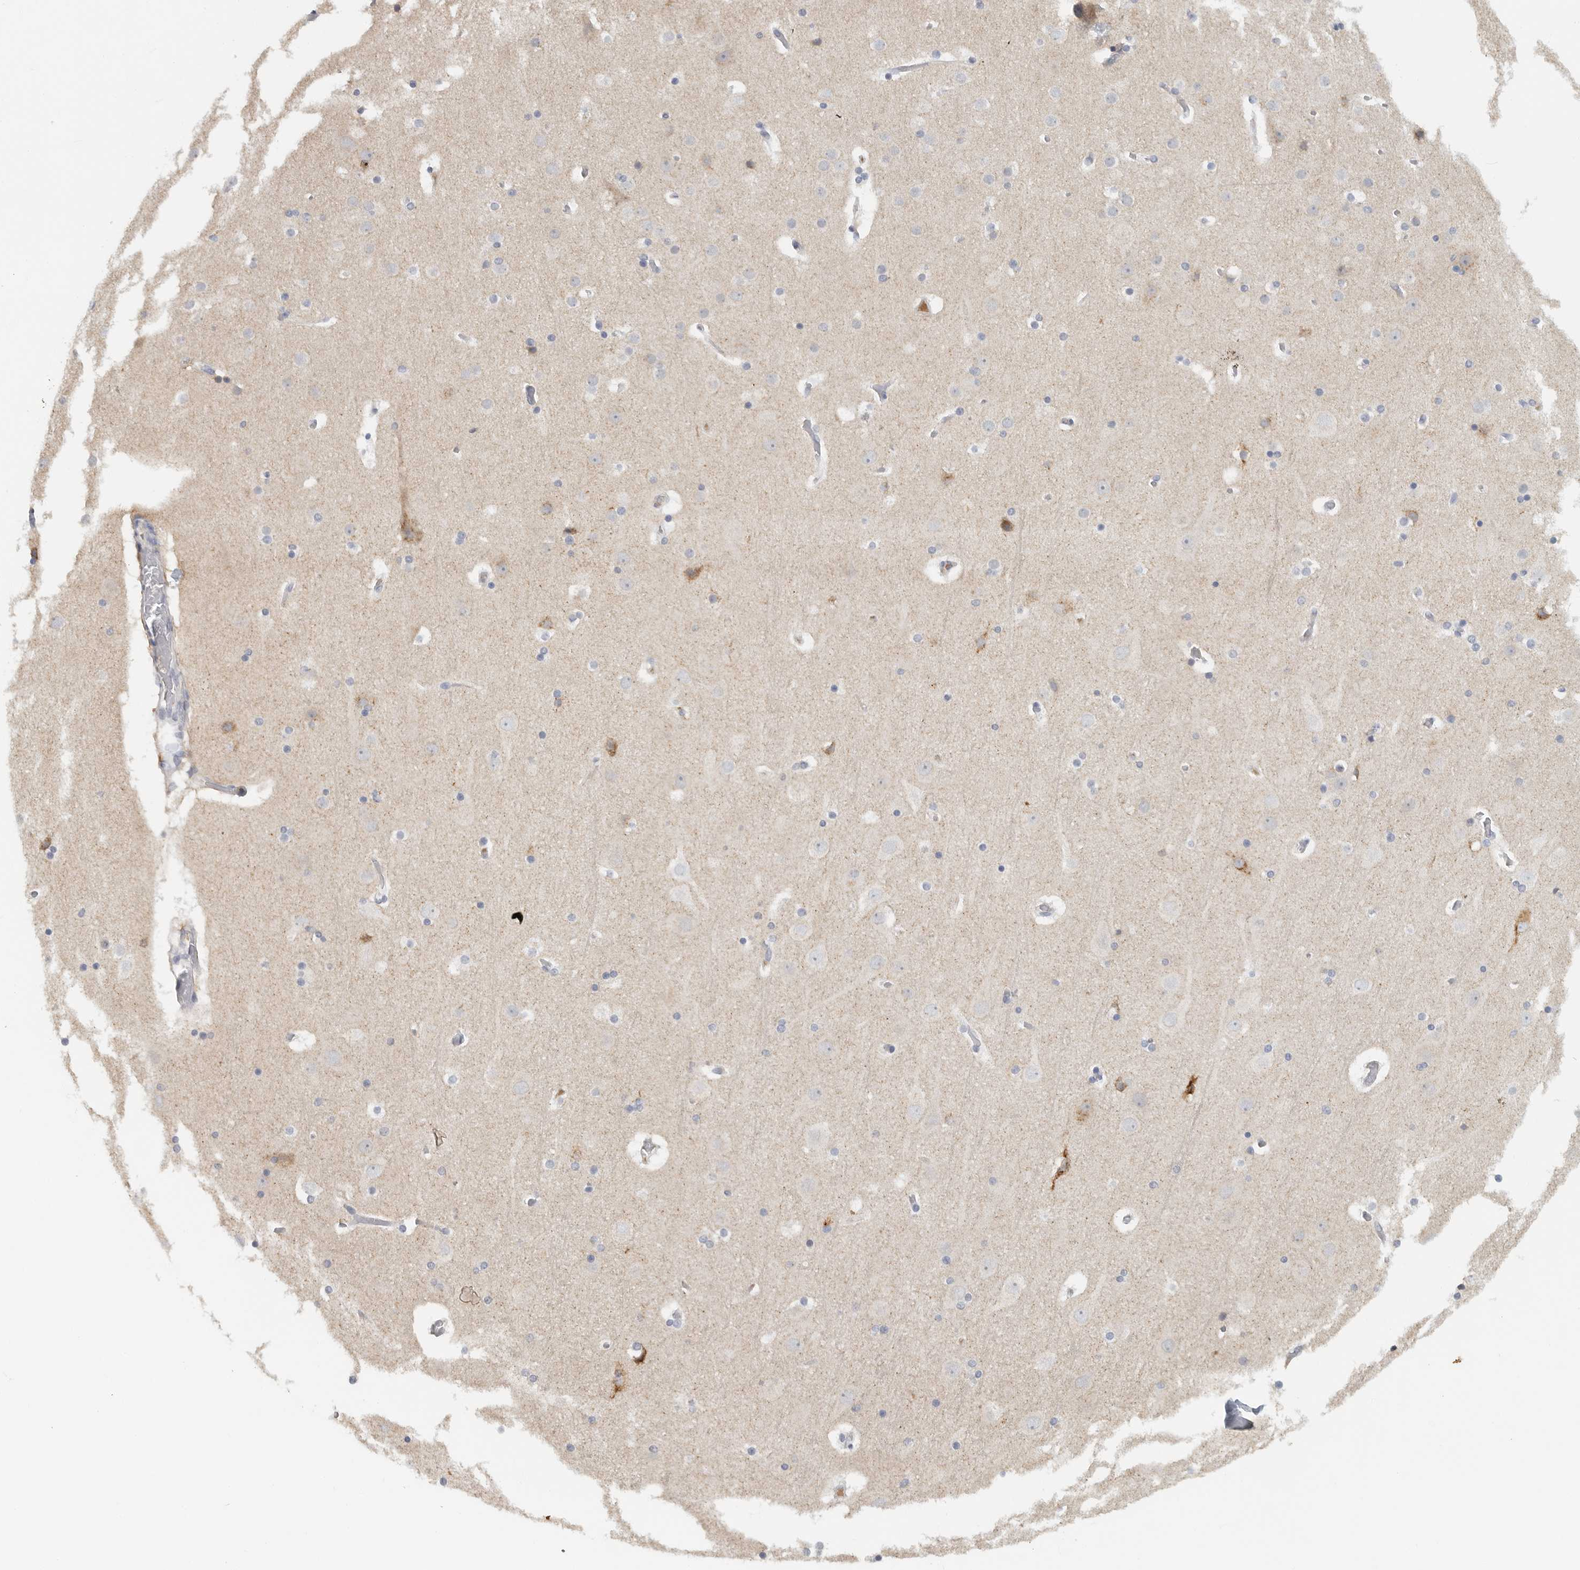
{"staining": {"intensity": "negative", "quantity": "none", "location": "none"}, "tissue": "cerebral cortex", "cell_type": "Endothelial cells", "image_type": "normal", "snomed": [{"axis": "morphology", "description": "Normal tissue, NOS"}, {"axis": "topography", "description": "Cerebral cortex"}], "caption": "Cerebral cortex was stained to show a protein in brown. There is no significant expression in endothelial cells. (Brightfield microscopy of DAB immunohistochemistry at high magnification).", "gene": "PAM", "patient": {"sex": "male", "age": 57}}